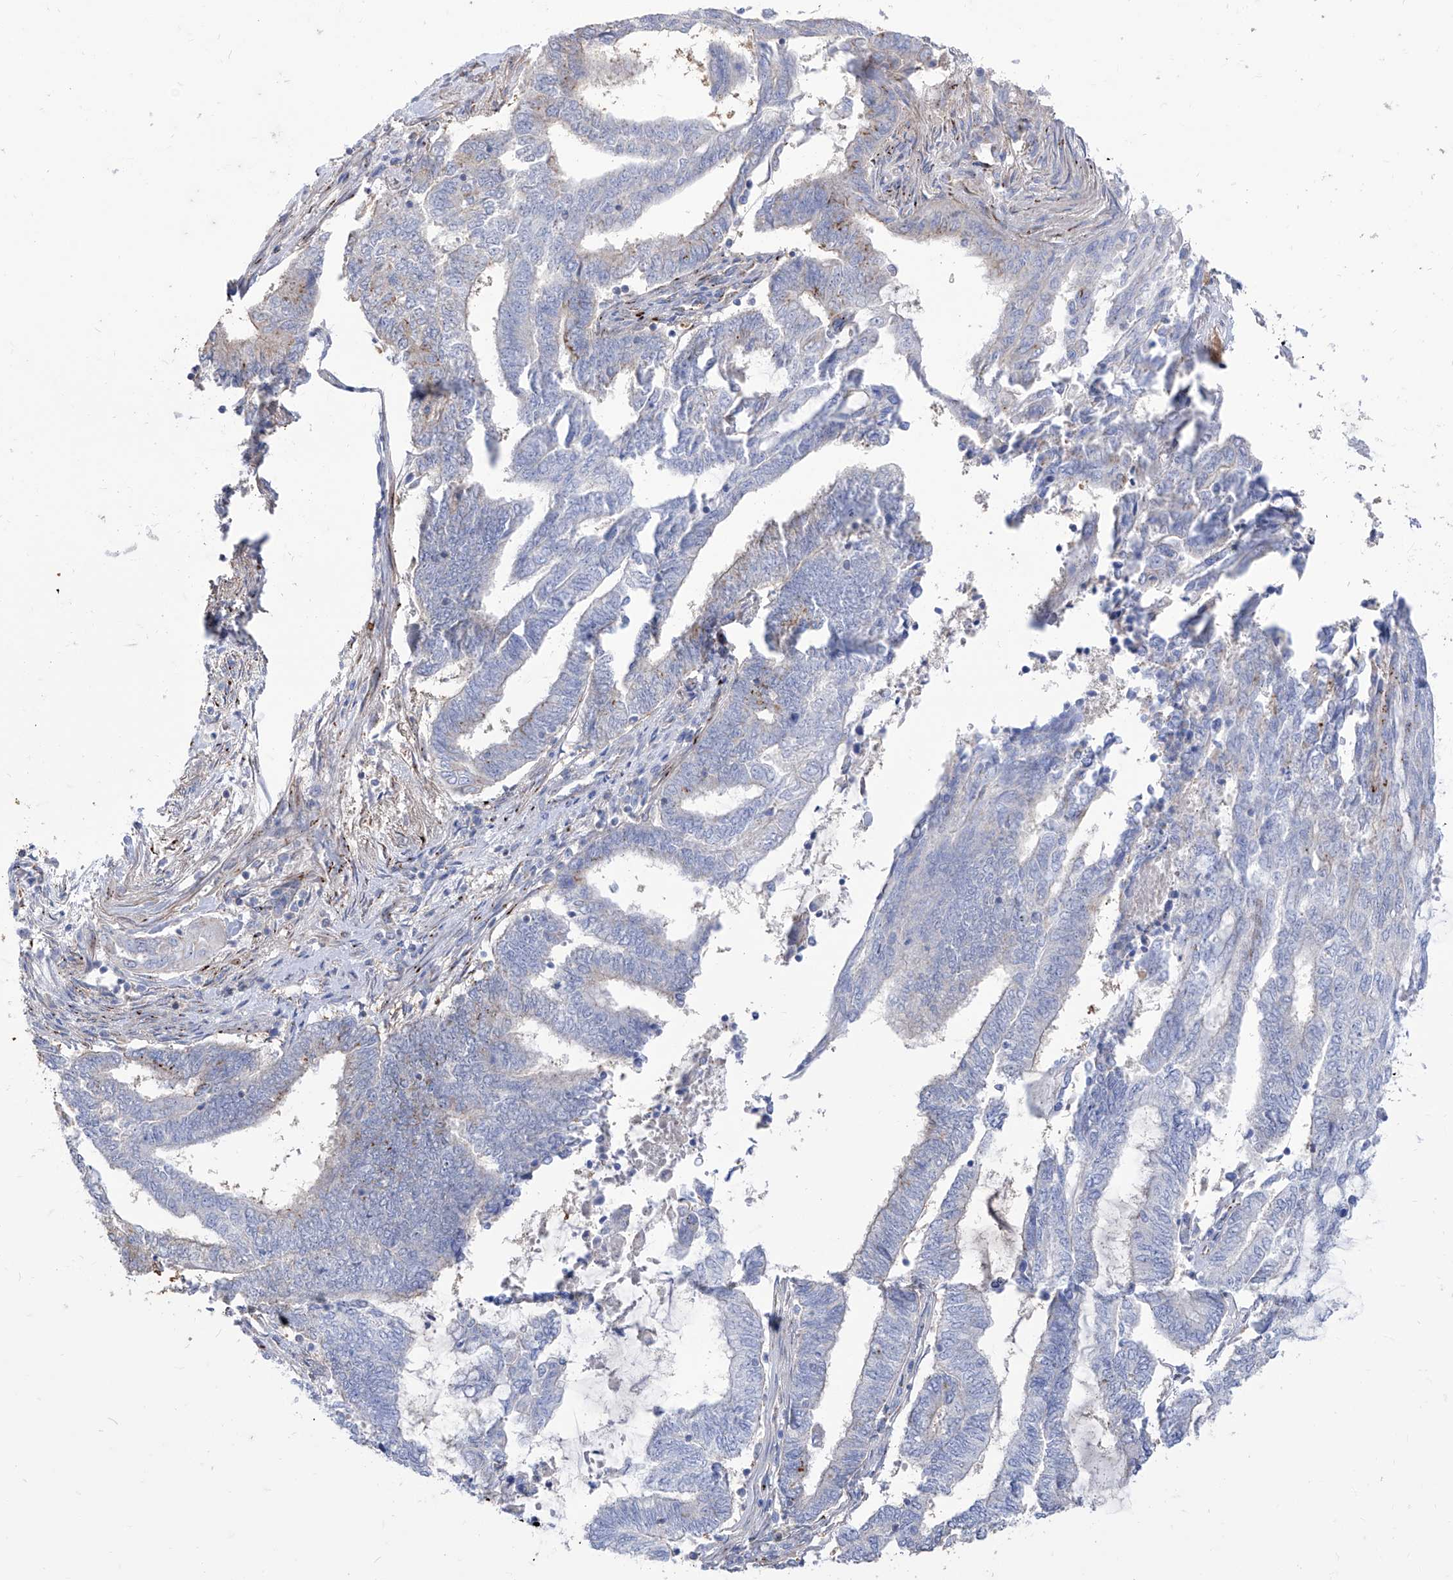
{"staining": {"intensity": "negative", "quantity": "none", "location": "none"}, "tissue": "endometrial cancer", "cell_type": "Tumor cells", "image_type": "cancer", "snomed": [{"axis": "morphology", "description": "Adenocarcinoma, NOS"}, {"axis": "topography", "description": "Uterus"}, {"axis": "topography", "description": "Endometrium"}], "caption": "This is an immunohistochemistry histopathology image of human endometrial cancer. There is no staining in tumor cells.", "gene": "C1orf74", "patient": {"sex": "female", "age": 70}}